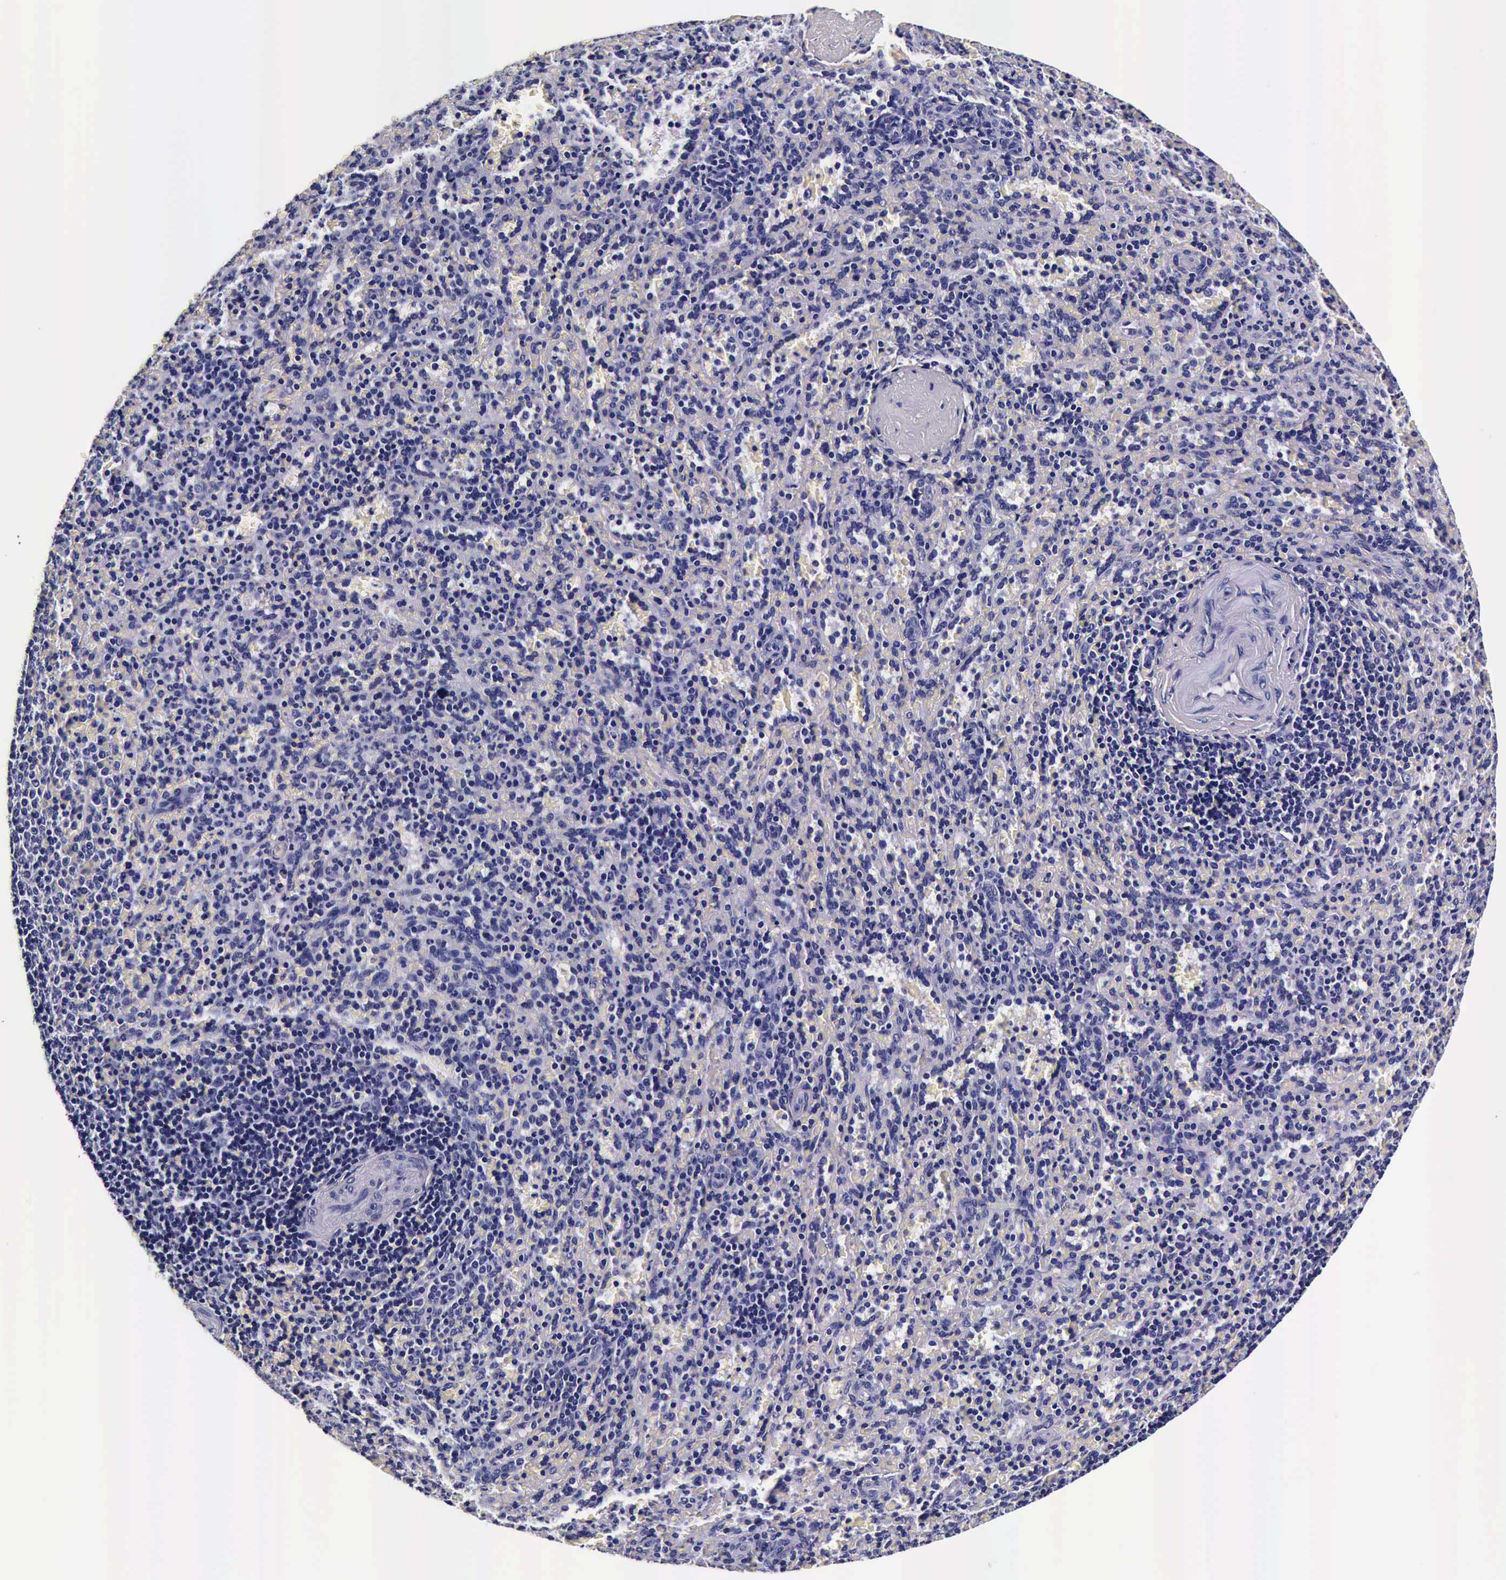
{"staining": {"intensity": "negative", "quantity": "none", "location": "none"}, "tissue": "spleen", "cell_type": "Cells in red pulp", "image_type": "normal", "snomed": [{"axis": "morphology", "description": "Normal tissue, NOS"}, {"axis": "topography", "description": "Spleen"}], "caption": "Immunohistochemistry (IHC) histopathology image of unremarkable spleen stained for a protein (brown), which exhibits no staining in cells in red pulp. The staining is performed using DAB (3,3'-diaminobenzidine) brown chromogen with nuclei counter-stained in using hematoxylin.", "gene": "IAPP", "patient": {"sex": "female", "age": 21}}